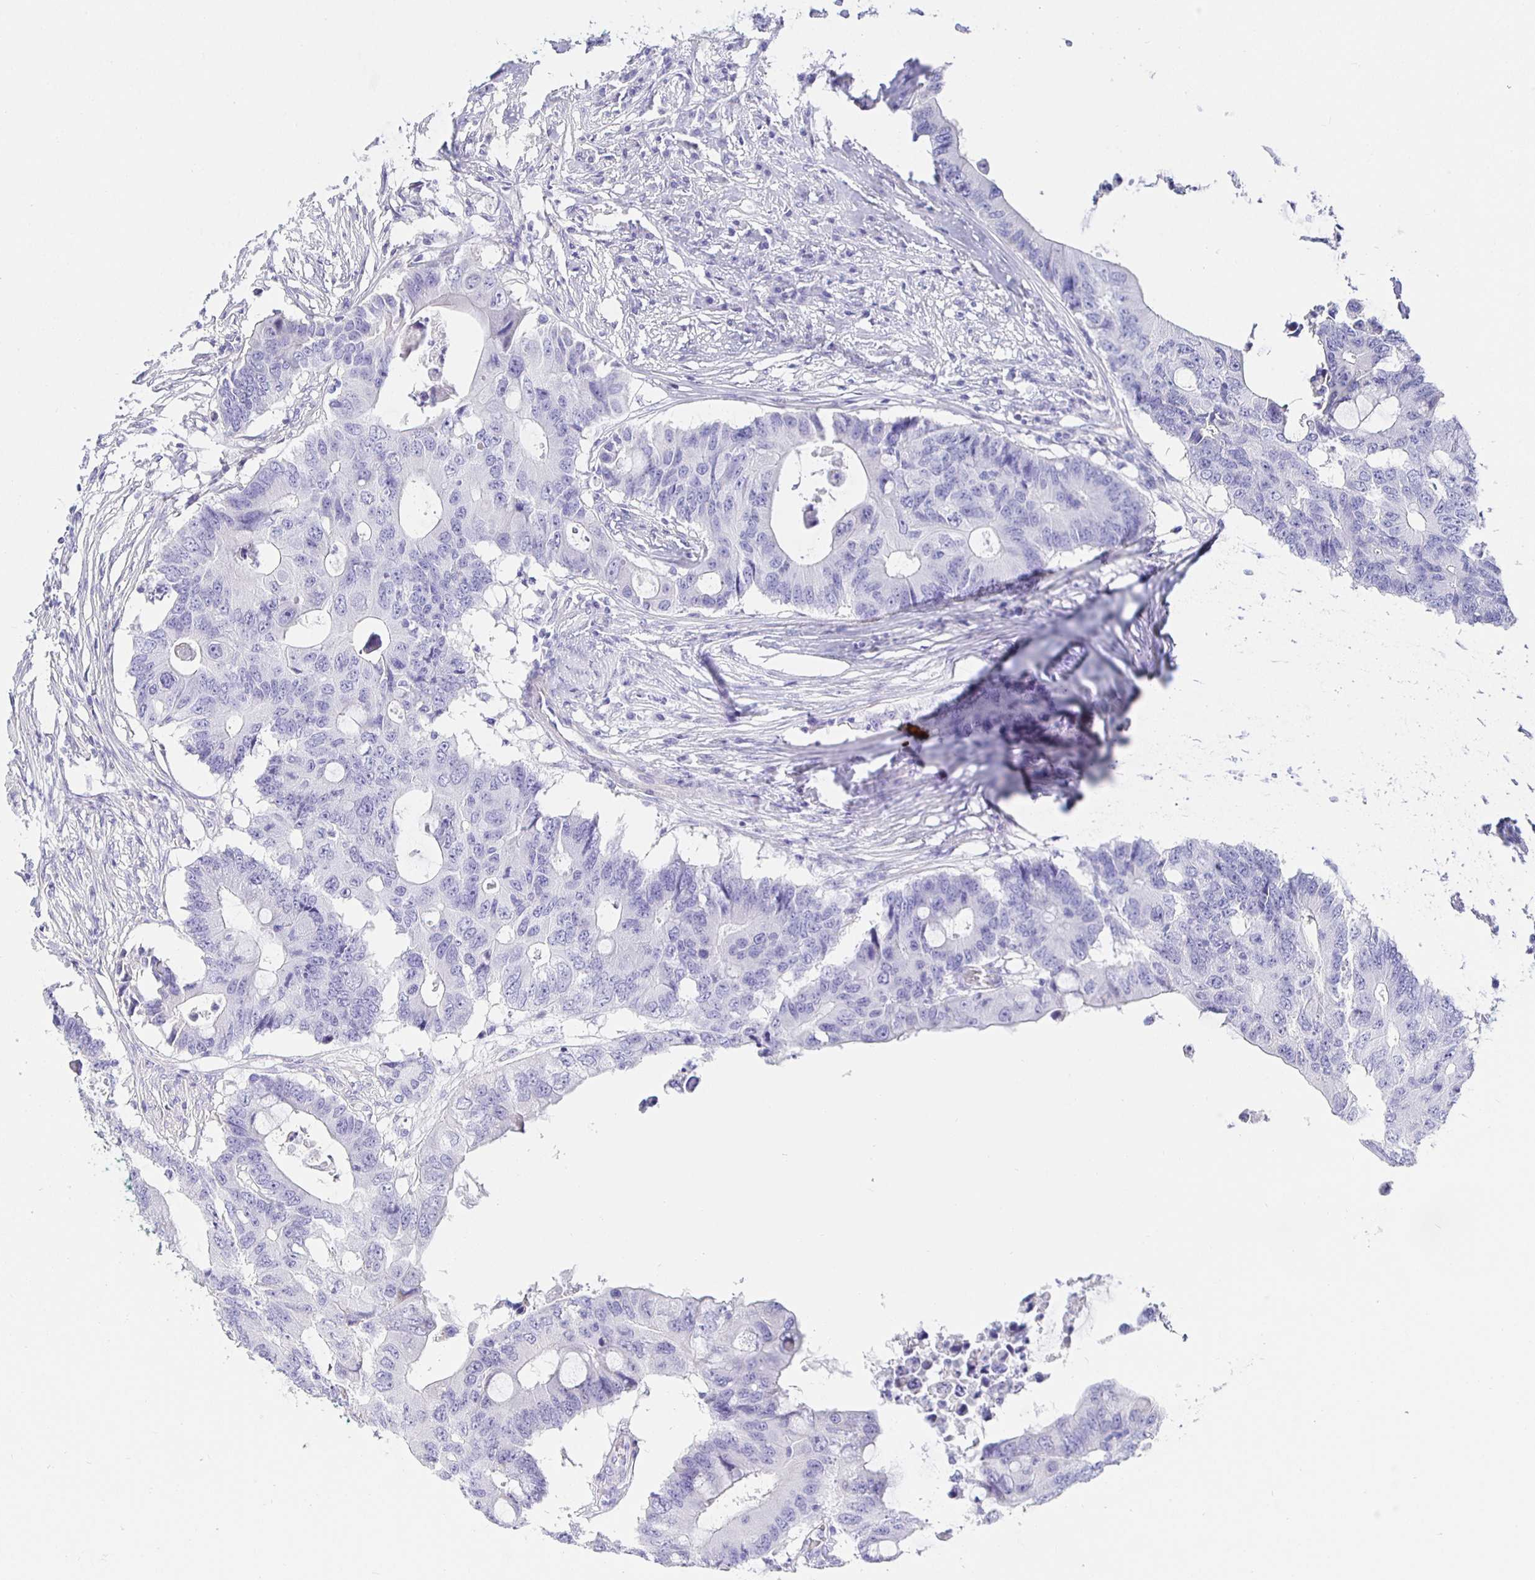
{"staining": {"intensity": "negative", "quantity": "none", "location": "none"}, "tissue": "colorectal cancer", "cell_type": "Tumor cells", "image_type": "cancer", "snomed": [{"axis": "morphology", "description": "Adenocarcinoma, NOS"}, {"axis": "topography", "description": "Colon"}], "caption": "IHC image of colorectal cancer stained for a protein (brown), which reveals no positivity in tumor cells. (DAB (3,3'-diaminobenzidine) immunohistochemistry (IHC) visualized using brightfield microscopy, high magnification).", "gene": "HSPA4L", "patient": {"sex": "male", "age": 71}}